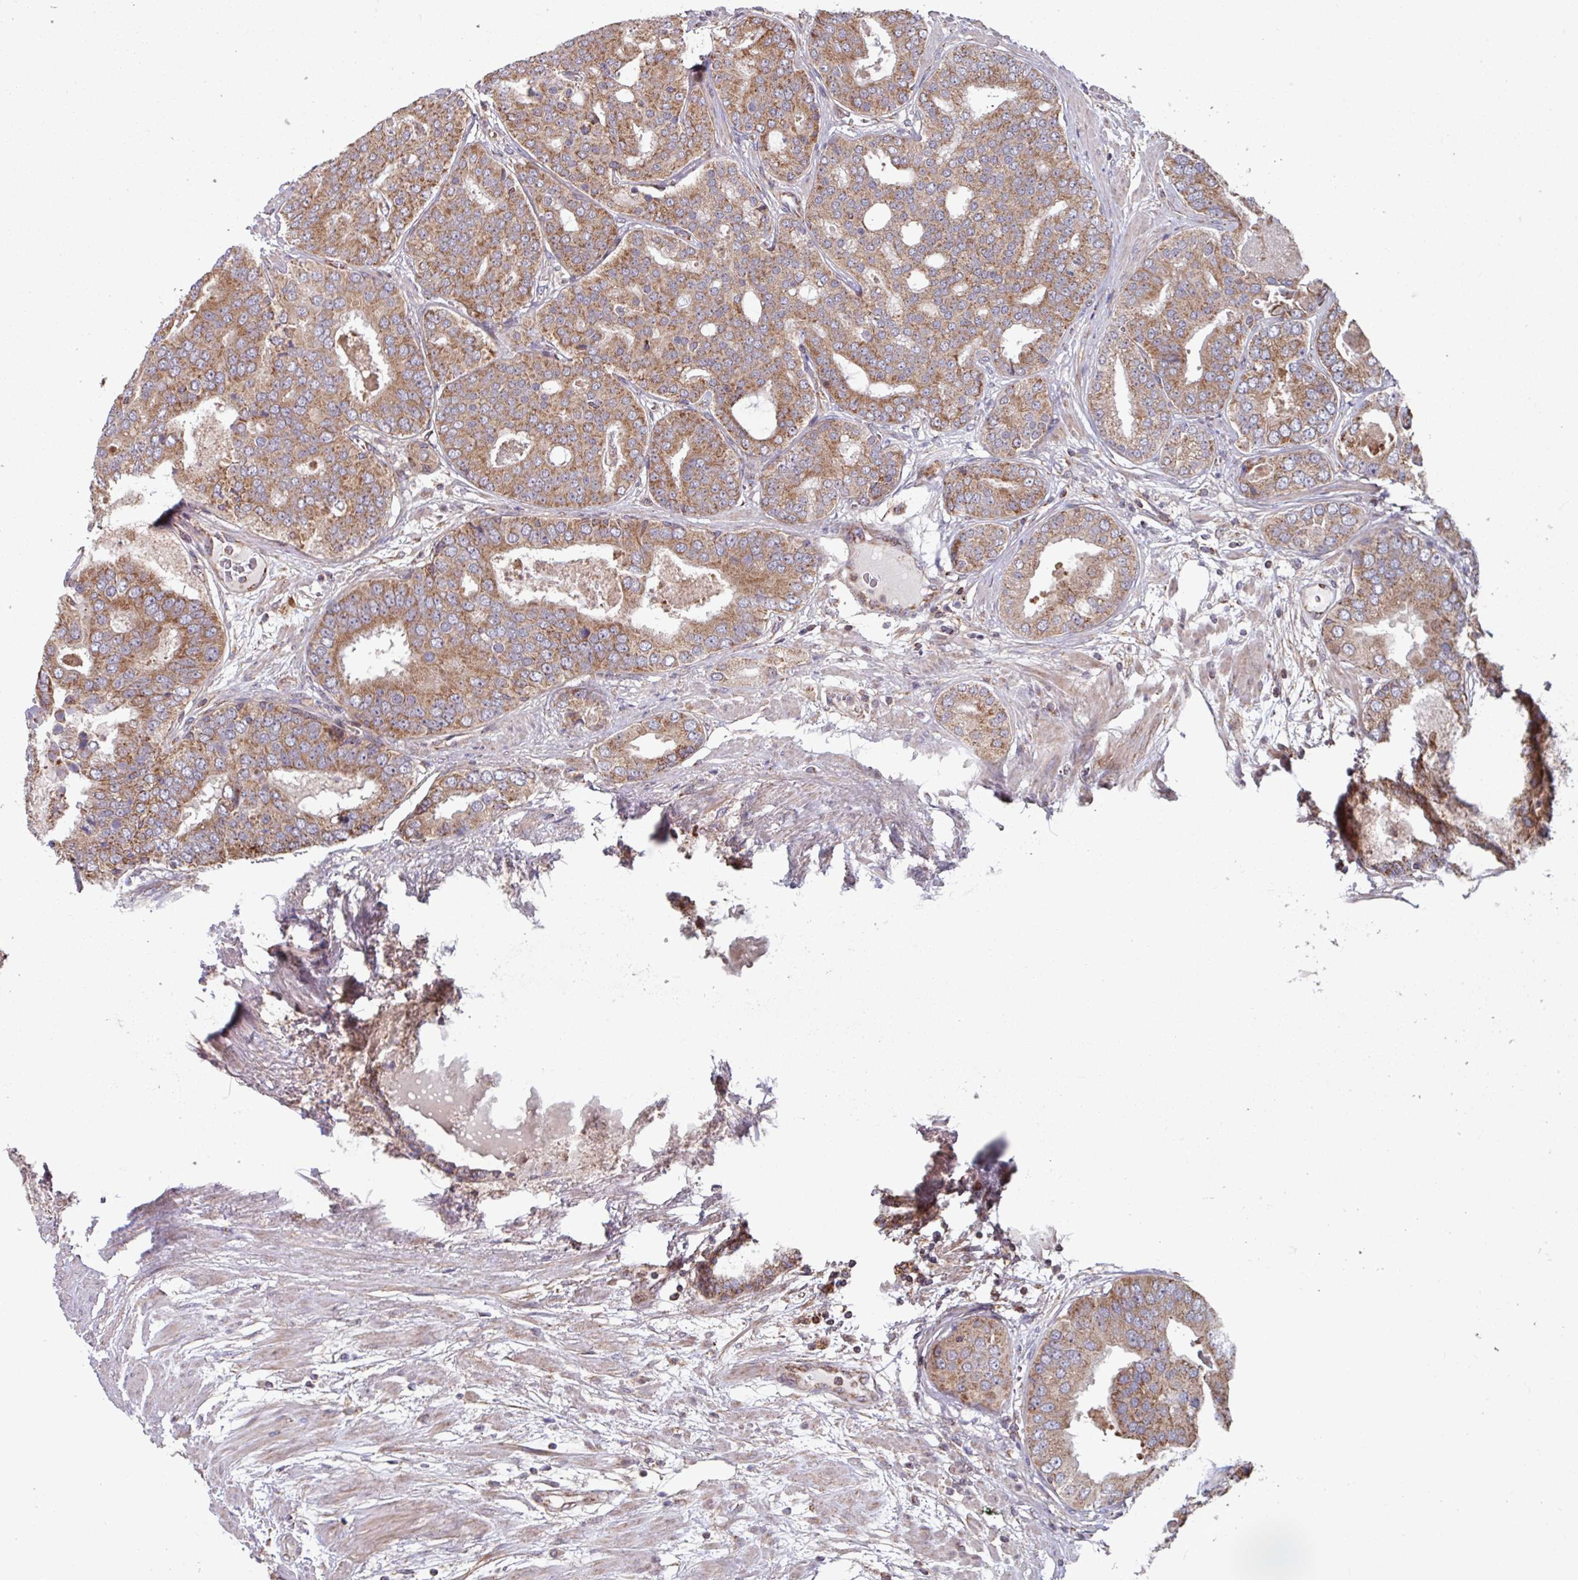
{"staining": {"intensity": "moderate", "quantity": ">75%", "location": "cytoplasmic/membranous"}, "tissue": "prostate cancer", "cell_type": "Tumor cells", "image_type": "cancer", "snomed": [{"axis": "morphology", "description": "Adenocarcinoma, High grade"}, {"axis": "topography", "description": "Prostate"}], "caption": "High-grade adenocarcinoma (prostate) was stained to show a protein in brown. There is medium levels of moderate cytoplasmic/membranous expression in about >75% of tumor cells.", "gene": "COX7C", "patient": {"sex": "male", "age": 71}}